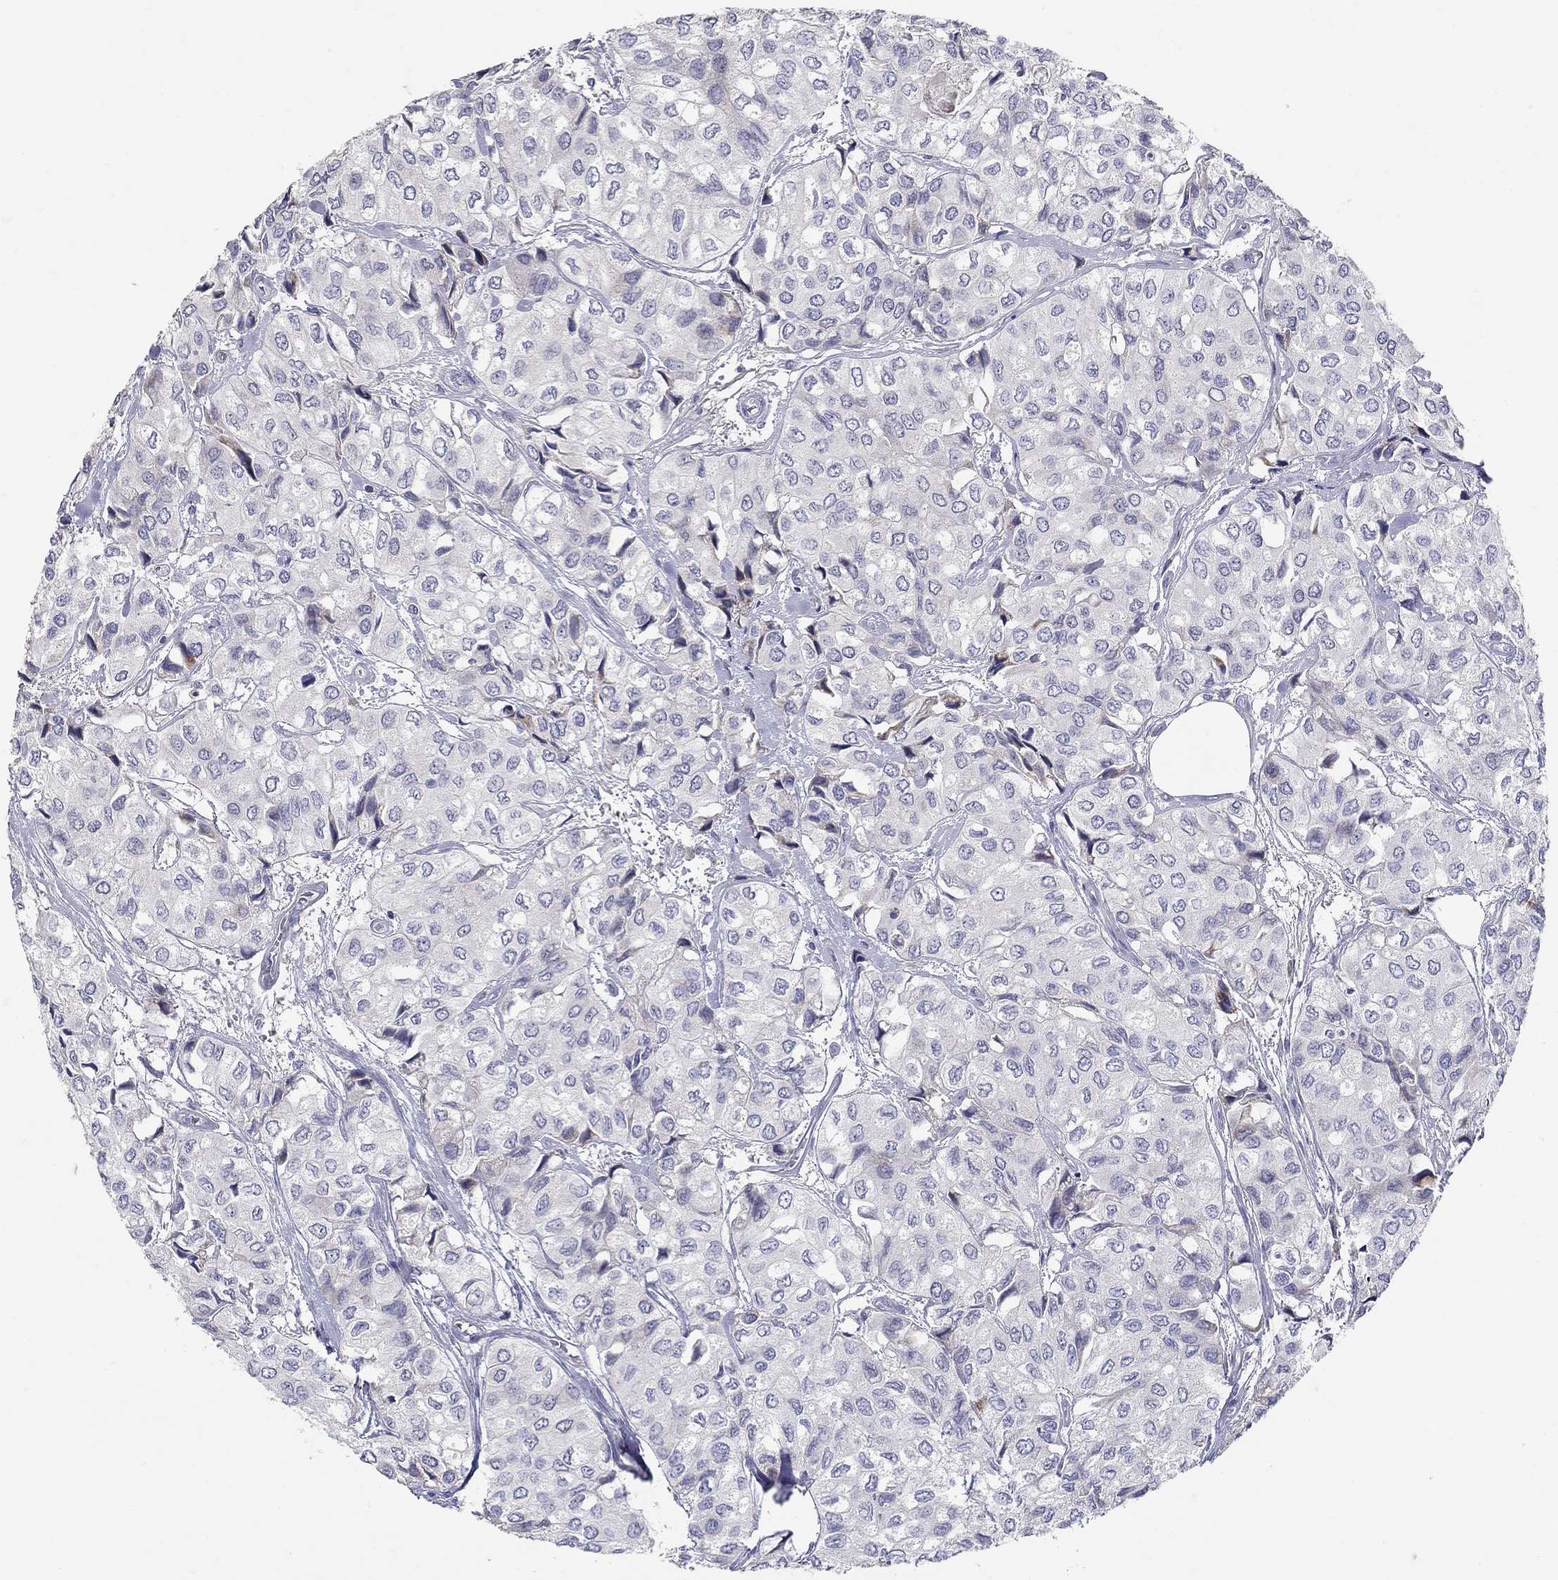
{"staining": {"intensity": "negative", "quantity": "none", "location": "none"}, "tissue": "urothelial cancer", "cell_type": "Tumor cells", "image_type": "cancer", "snomed": [{"axis": "morphology", "description": "Urothelial carcinoma, High grade"}, {"axis": "topography", "description": "Urinary bladder"}], "caption": "Human high-grade urothelial carcinoma stained for a protein using immunohistochemistry (IHC) displays no staining in tumor cells.", "gene": "HMX2", "patient": {"sex": "male", "age": 73}}